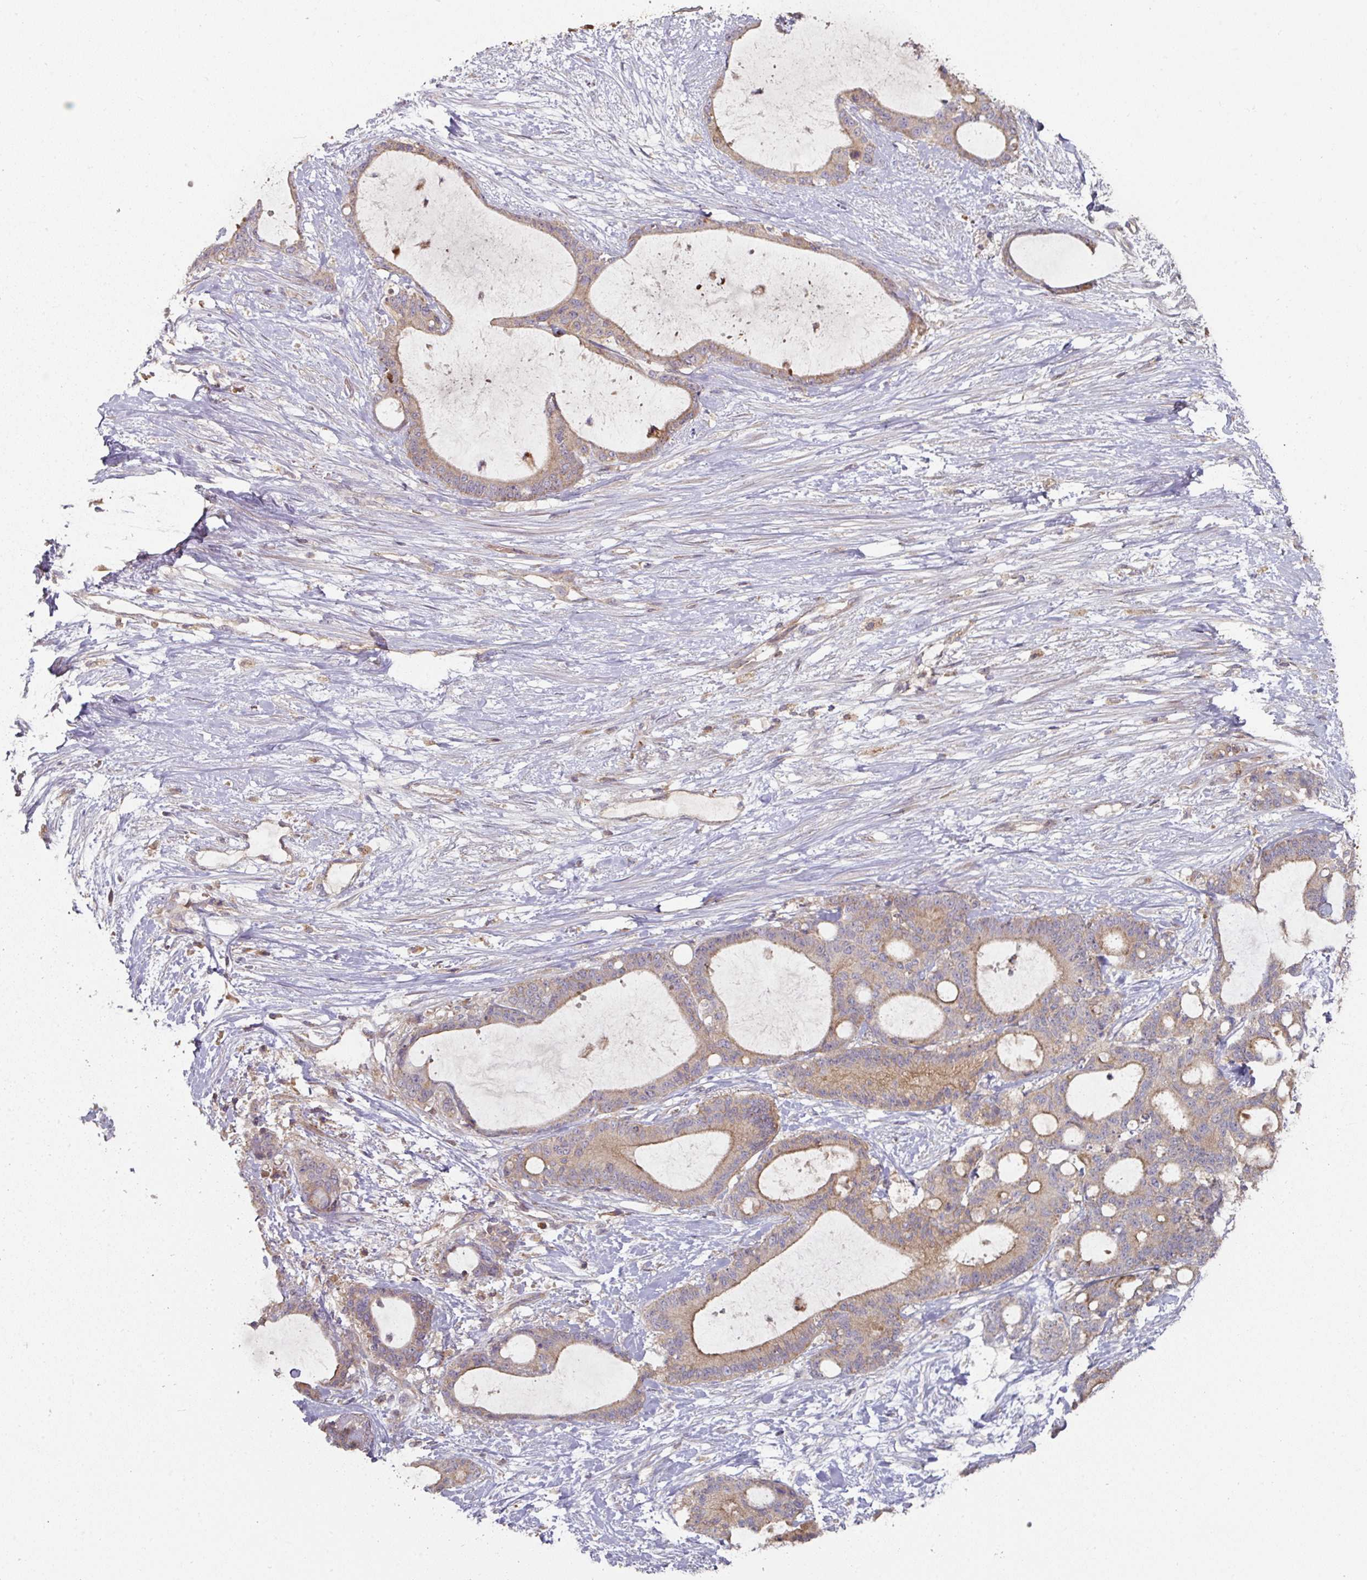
{"staining": {"intensity": "weak", "quantity": "25%-75%", "location": "cytoplasmic/membranous"}, "tissue": "liver cancer", "cell_type": "Tumor cells", "image_type": "cancer", "snomed": [{"axis": "morphology", "description": "Normal tissue, NOS"}, {"axis": "morphology", "description": "Cholangiocarcinoma"}, {"axis": "topography", "description": "Liver"}, {"axis": "topography", "description": "Peripheral nerve tissue"}], "caption": "Immunohistochemical staining of human liver cancer (cholangiocarcinoma) shows low levels of weak cytoplasmic/membranous protein staining in approximately 25%-75% of tumor cells.", "gene": "DNAJC7", "patient": {"sex": "female", "age": 73}}